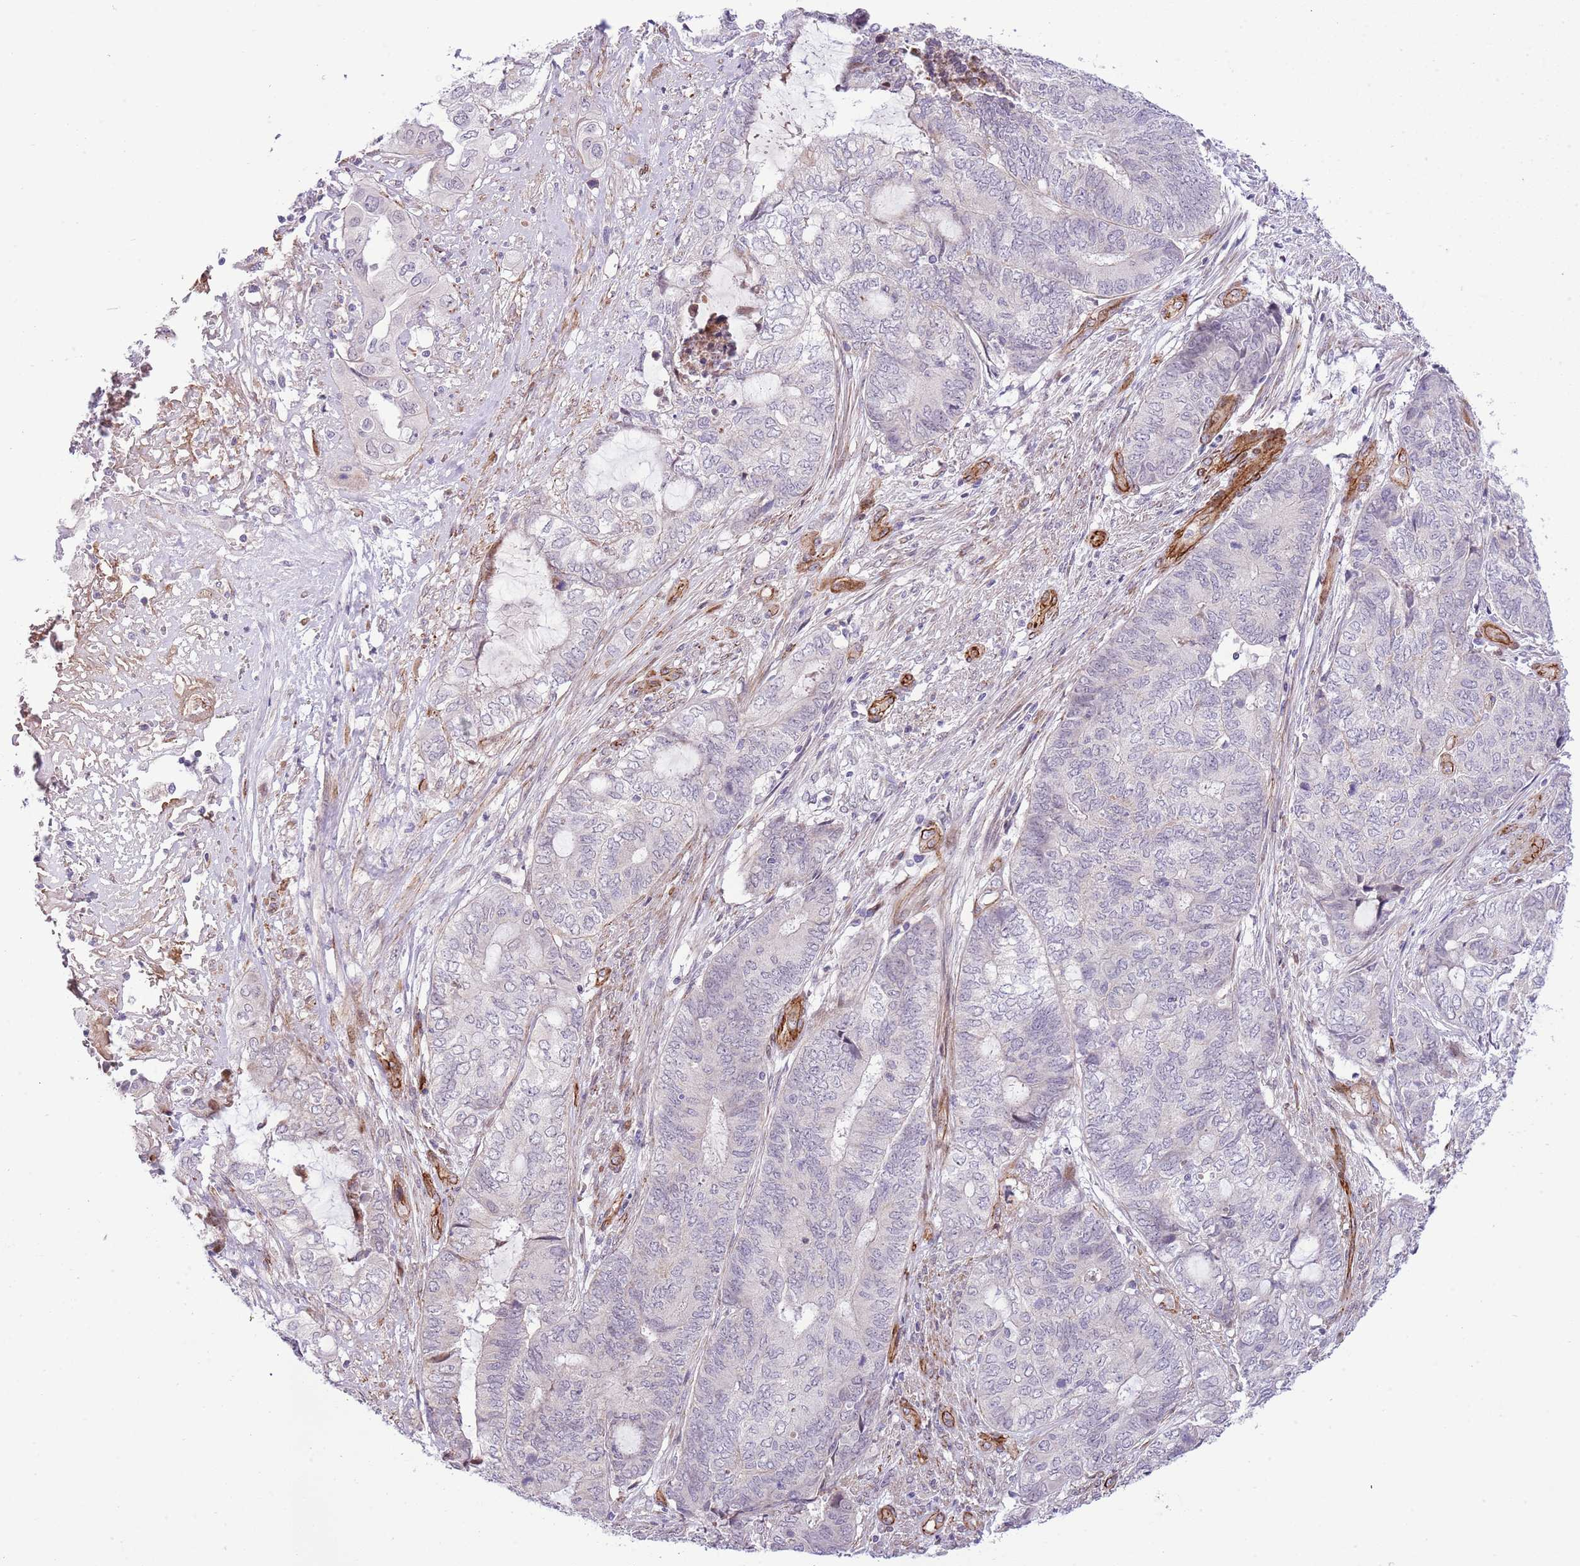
{"staining": {"intensity": "negative", "quantity": "none", "location": "none"}, "tissue": "endometrial cancer", "cell_type": "Tumor cells", "image_type": "cancer", "snomed": [{"axis": "morphology", "description": "Adenocarcinoma, NOS"}, {"axis": "topography", "description": "Uterus"}, {"axis": "topography", "description": "Endometrium"}], "caption": "DAB immunohistochemical staining of adenocarcinoma (endometrial) reveals no significant staining in tumor cells.", "gene": "NEK3", "patient": {"sex": "female", "age": 70}}